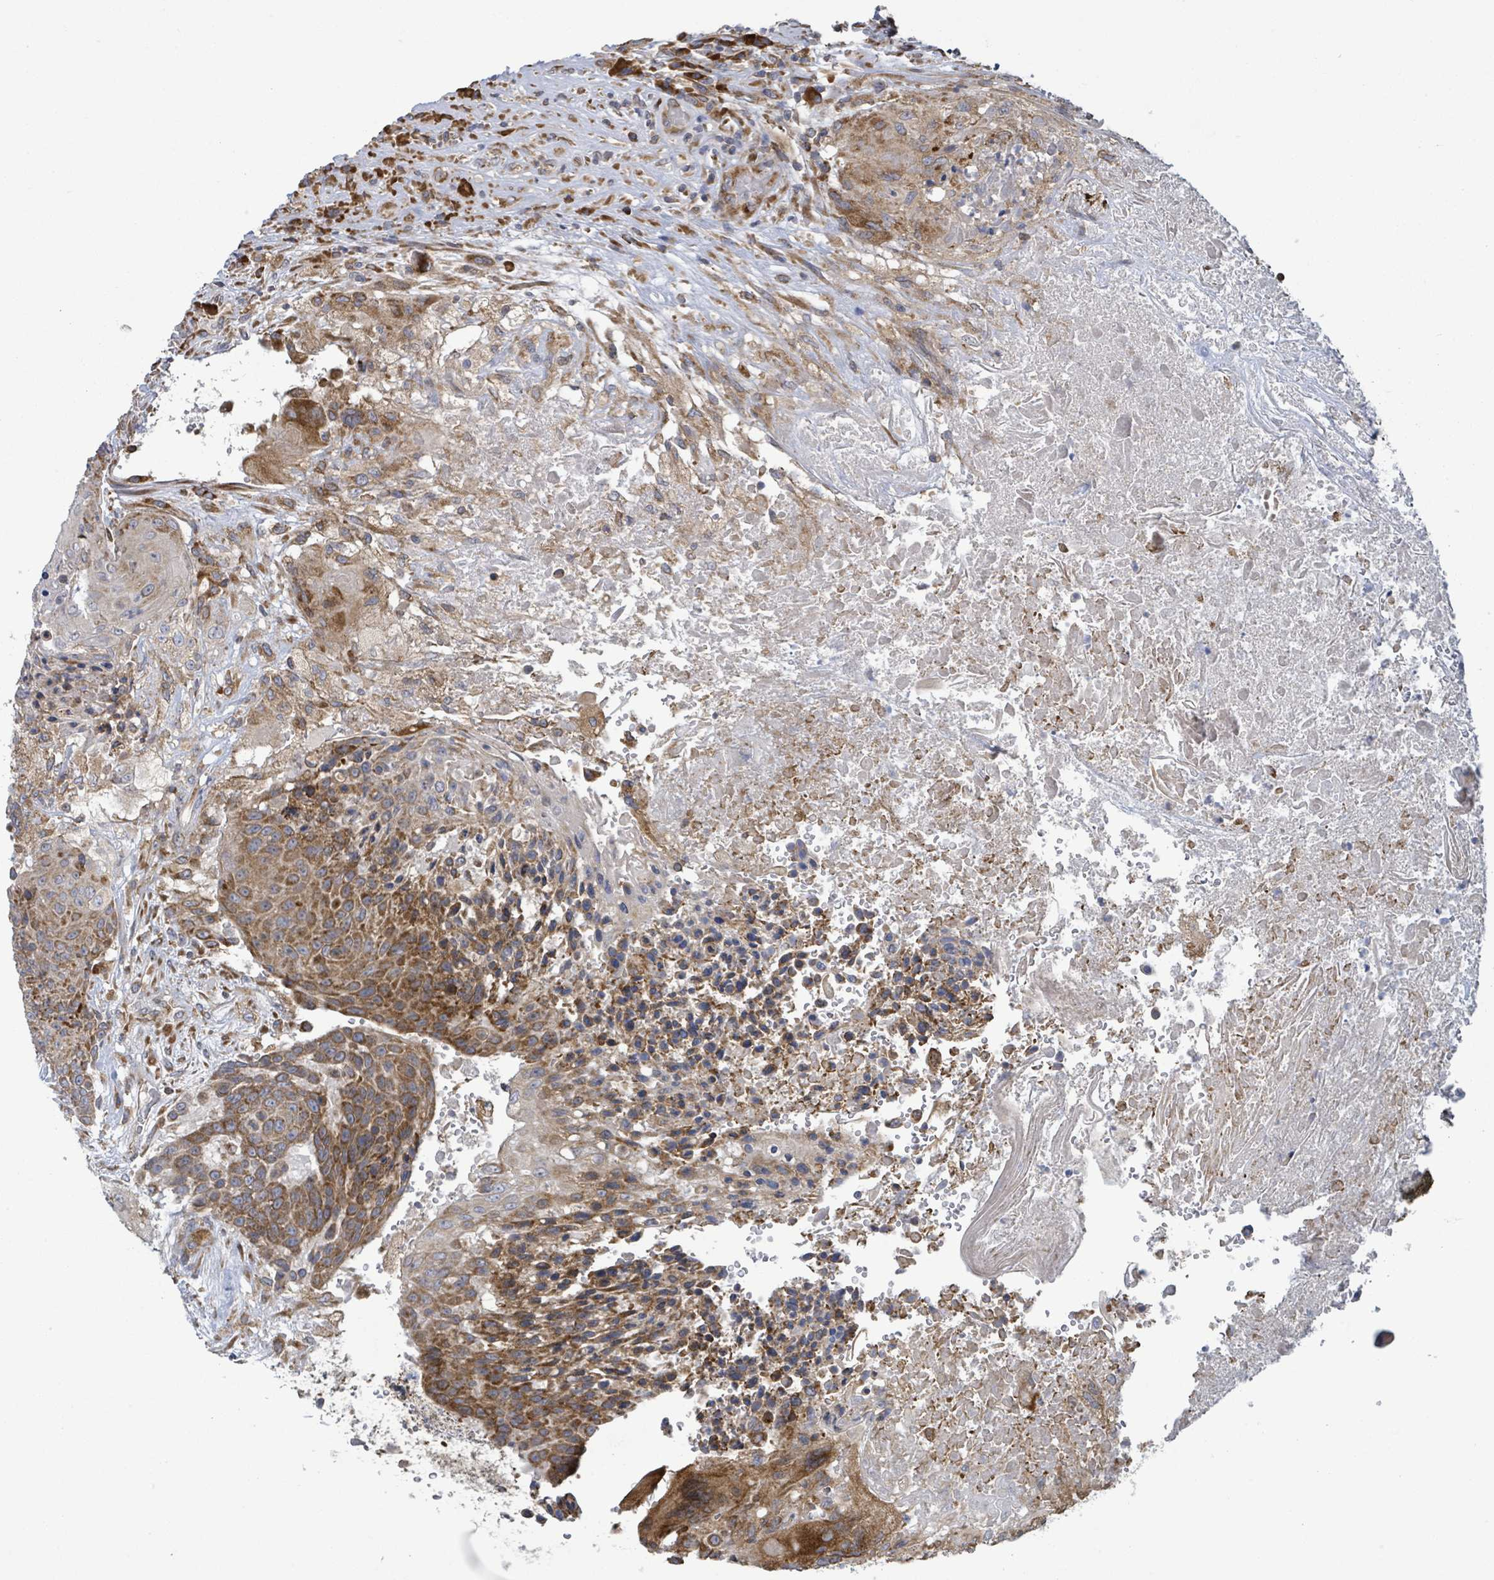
{"staining": {"intensity": "moderate", "quantity": ">75%", "location": "cytoplasmic/membranous"}, "tissue": "urothelial cancer", "cell_type": "Tumor cells", "image_type": "cancer", "snomed": [{"axis": "morphology", "description": "Urothelial carcinoma, High grade"}, {"axis": "topography", "description": "Urinary bladder"}], "caption": "Protein staining shows moderate cytoplasmic/membranous positivity in approximately >75% of tumor cells in urothelial cancer.", "gene": "NOMO1", "patient": {"sex": "female", "age": 63}}